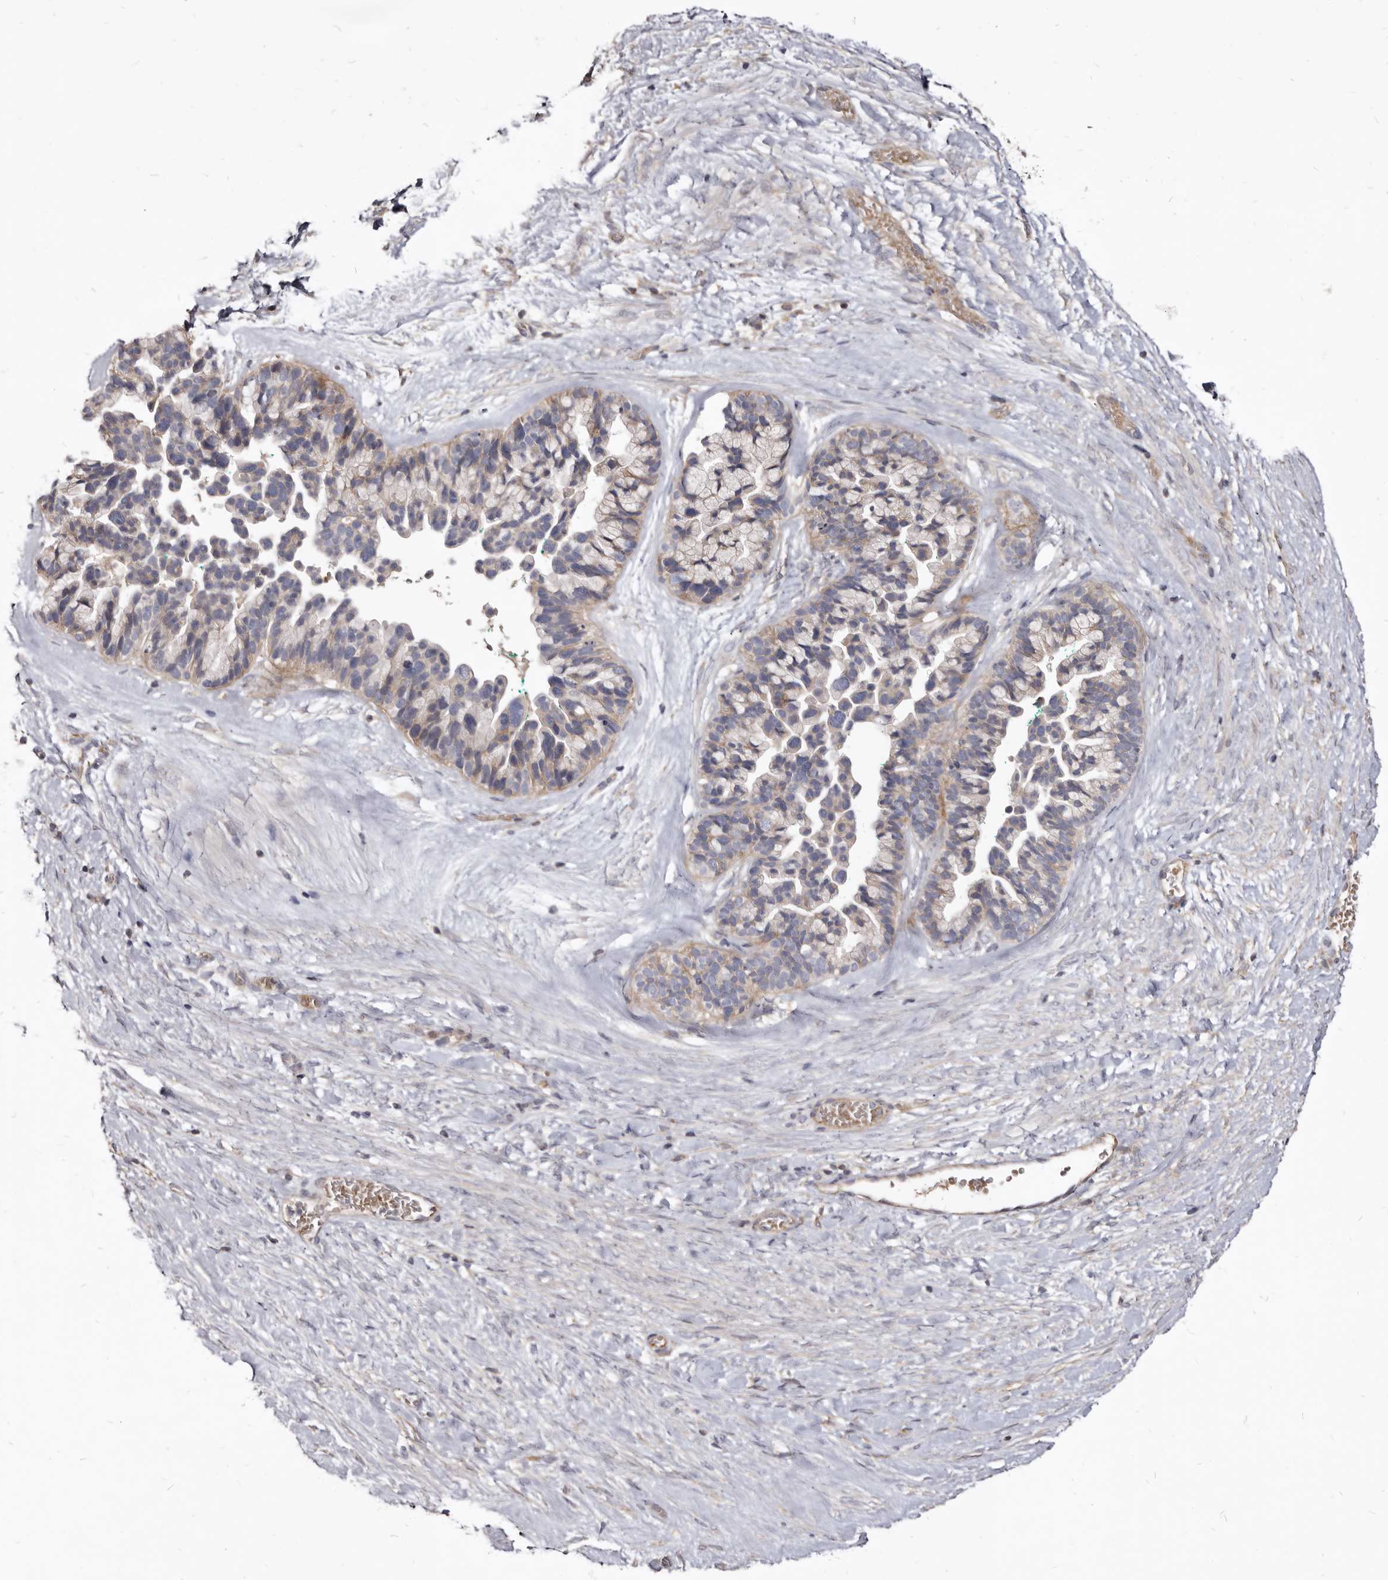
{"staining": {"intensity": "strong", "quantity": "25%-75%", "location": "cytoplasmic/membranous"}, "tissue": "ovarian cancer", "cell_type": "Tumor cells", "image_type": "cancer", "snomed": [{"axis": "morphology", "description": "Cystadenocarcinoma, serous, NOS"}, {"axis": "topography", "description": "Ovary"}], "caption": "High-power microscopy captured an immunohistochemistry photomicrograph of ovarian cancer, revealing strong cytoplasmic/membranous staining in approximately 25%-75% of tumor cells.", "gene": "FAS", "patient": {"sex": "female", "age": 56}}